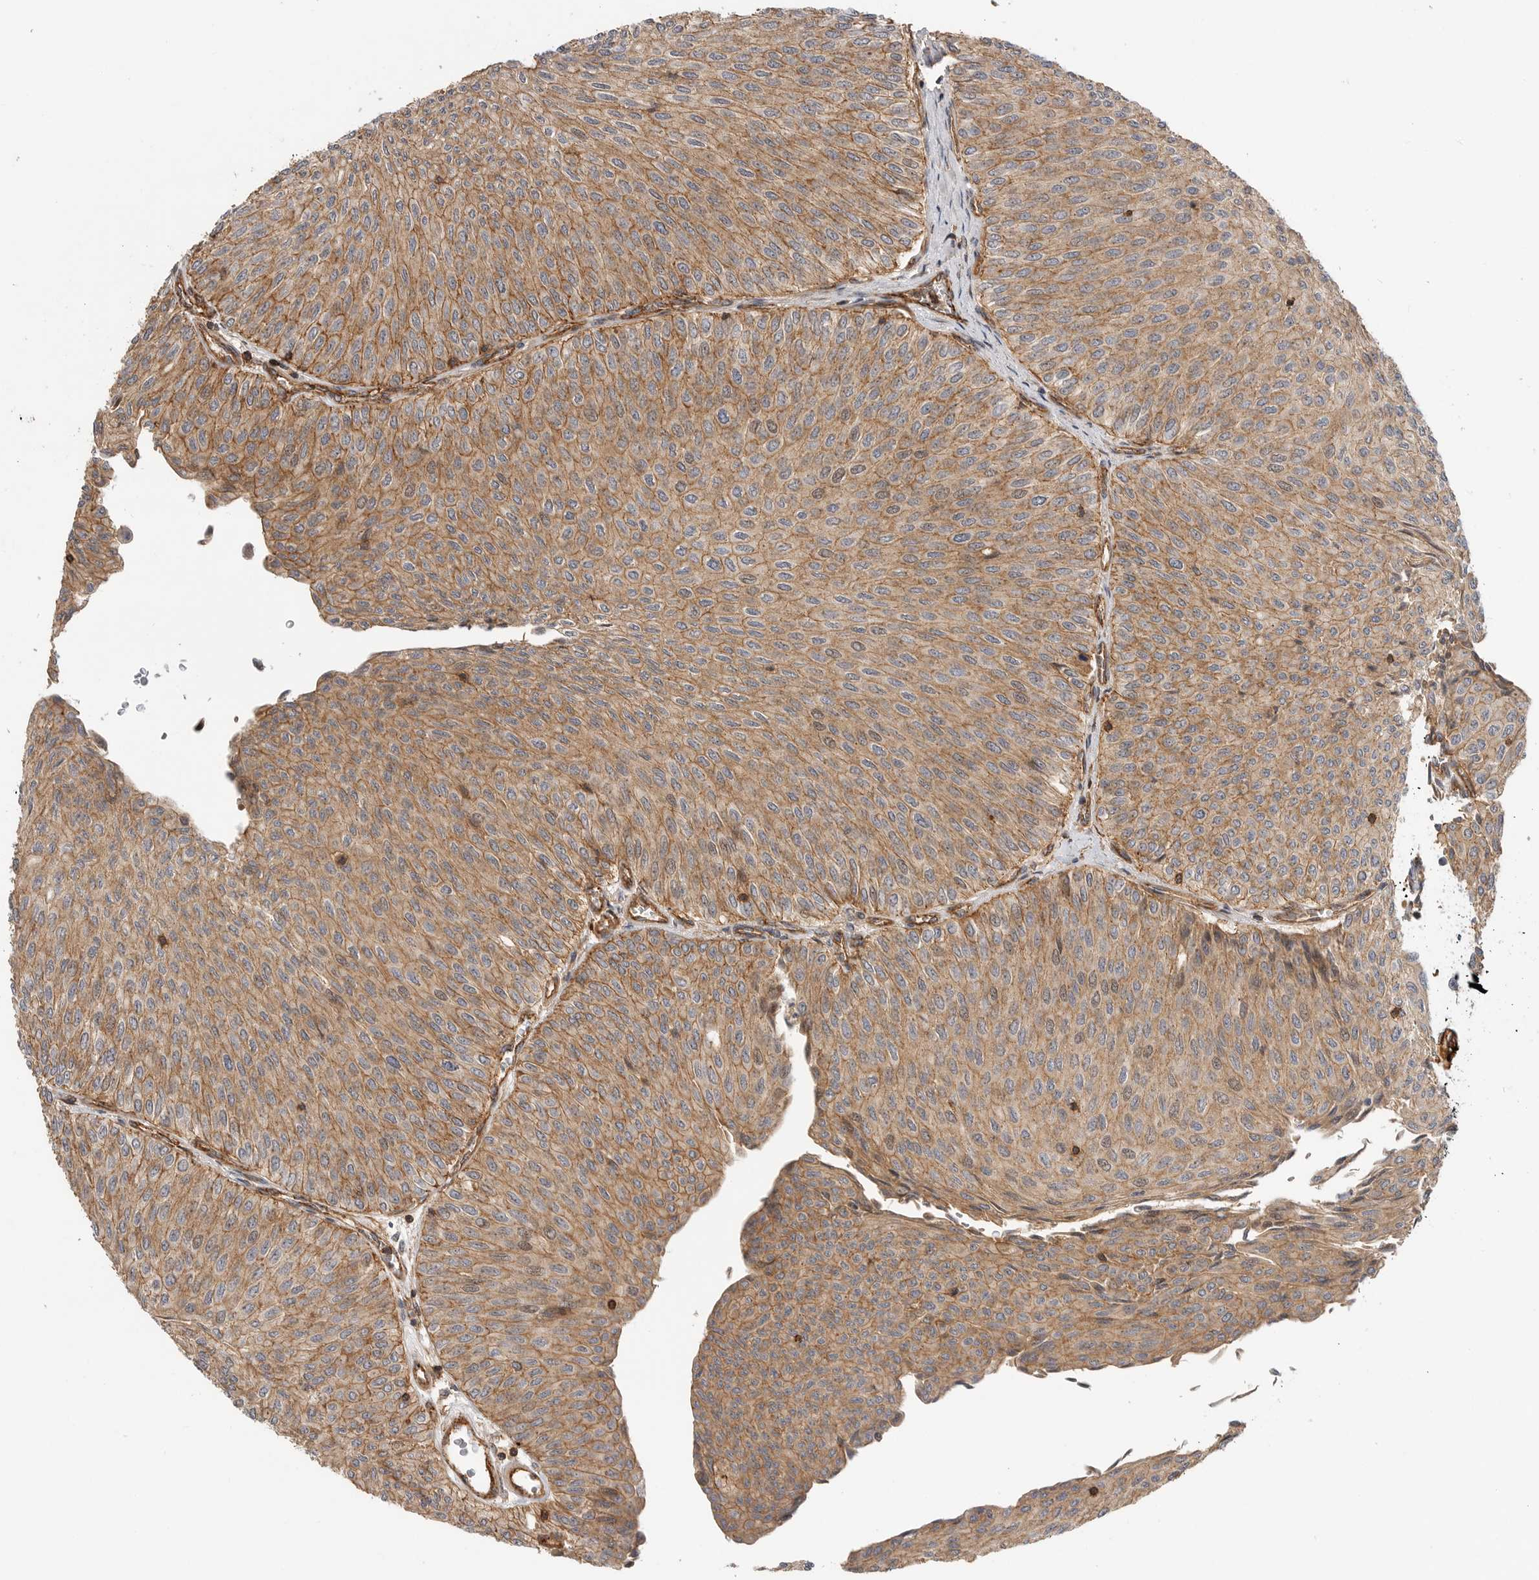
{"staining": {"intensity": "moderate", "quantity": ">75%", "location": "cytoplasmic/membranous"}, "tissue": "urothelial cancer", "cell_type": "Tumor cells", "image_type": "cancer", "snomed": [{"axis": "morphology", "description": "Urothelial carcinoma, Low grade"}, {"axis": "topography", "description": "Urinary bladder"}], "caption": "High-magnification brightfield microscopy of urothelial carcinoma (low-grade) stained with DAB (3,3'-diaminobenzidine) (brown) and counterstained with hematoxylin (blue). tumor cells exhibit moderate cytoplasmic/membranous positivity is appreciated in about>75% of cells.", "gene": "GPATCH2", "patient": {"sex": "male", "age": 78}}